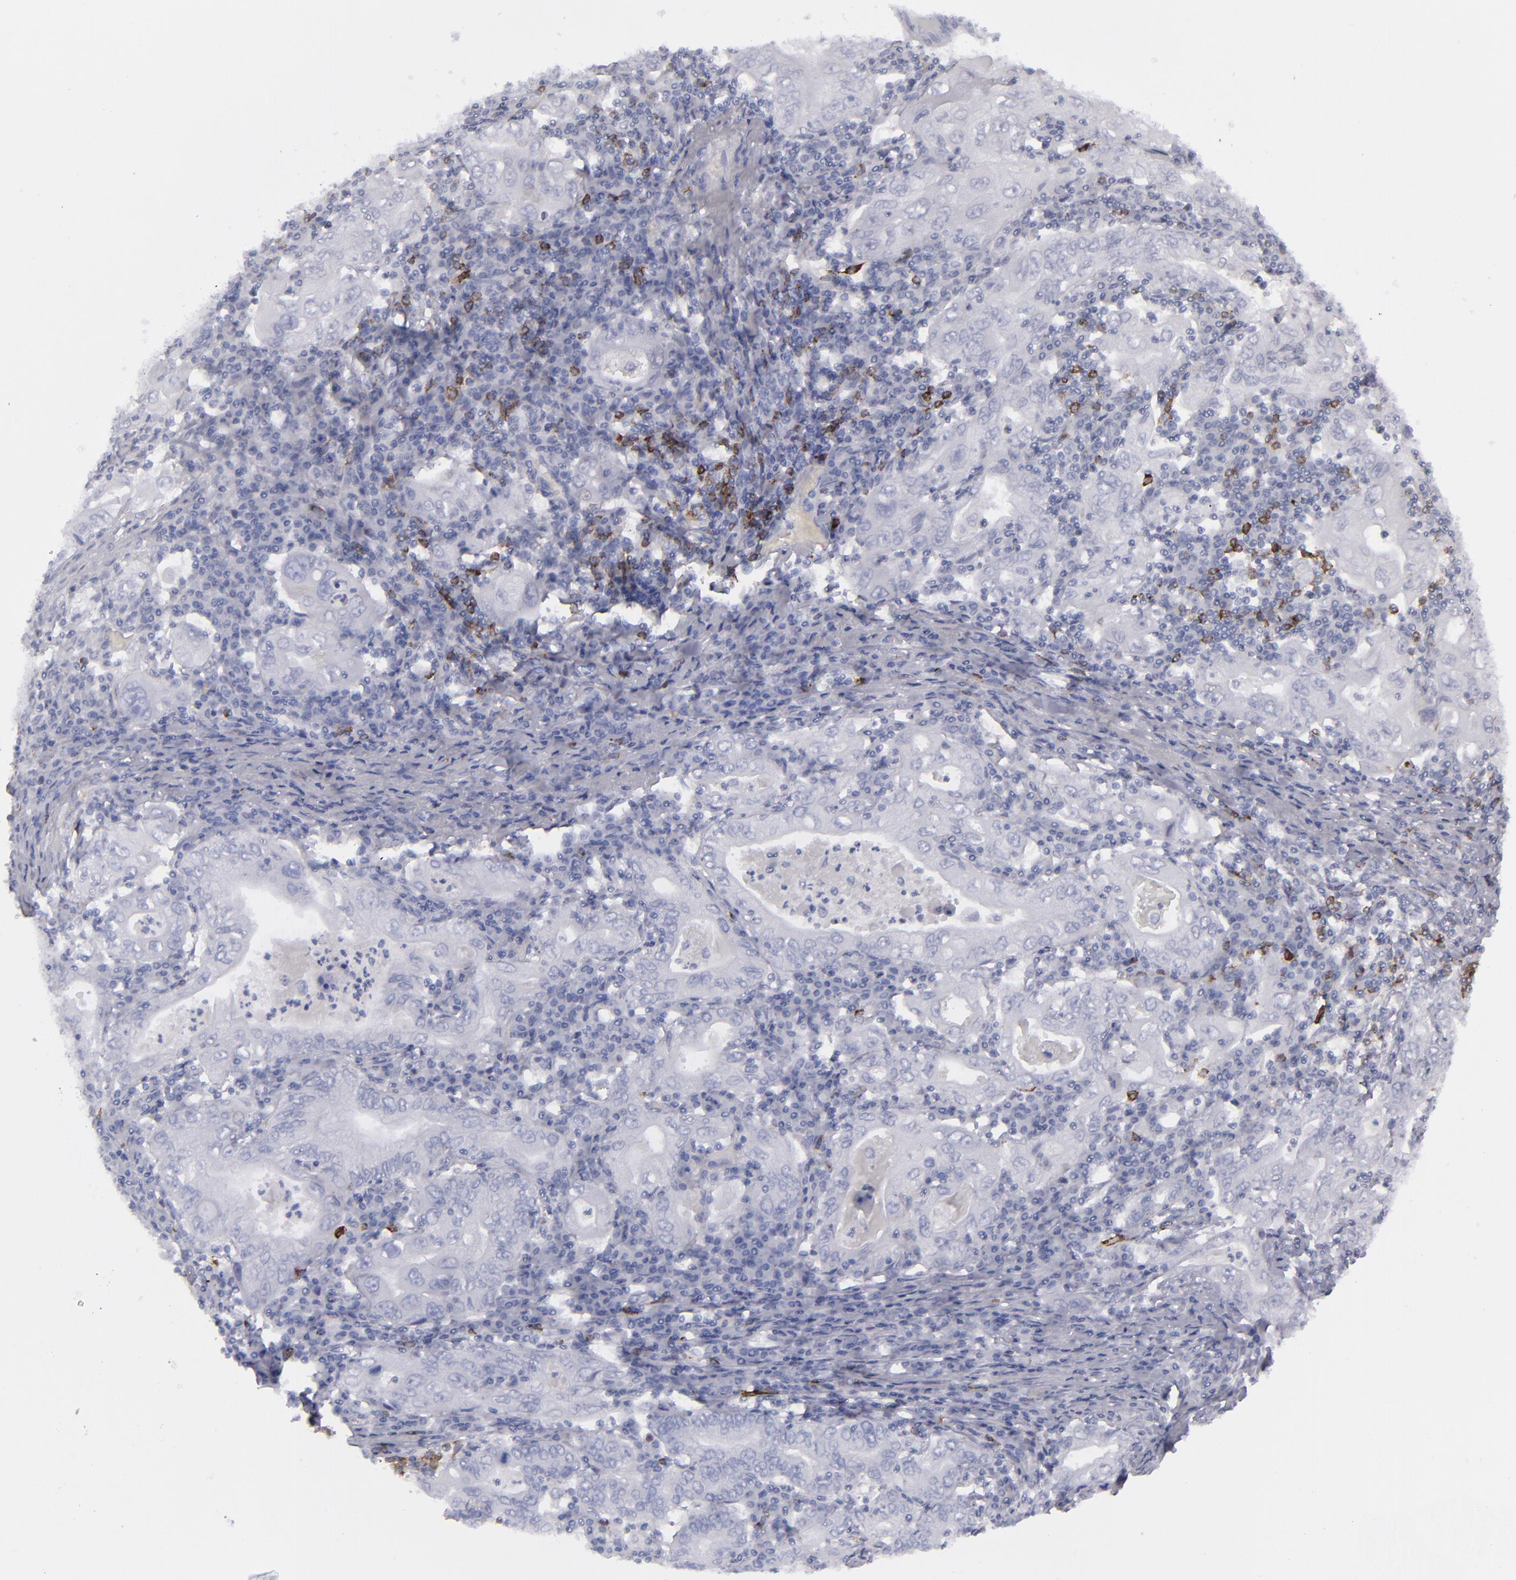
{"staining": {"intensity": "negative", "quantity": "none", "location": "none"}, "tissue": "stomach cancer", "cell_type": "Tumor cells", "image_type": "cancer", "snomed": [{"axis": "morphology", "description": "Normal tissue, NOS"}, {"axis": "morphology", "description": "Adenocarcinoma, NOS"}, {"axis": "topography", "description": "Esophagus"}, {"axis": "topography", "description": "Stomach, upper"}, {"axis": "topography", "description": "Peripheral nerve tissue"}], "caption": "IHC of human adenocarcinoma (stomach) displays no expression in tumor cells.", "gene": "CD22", "patient": {"sex": "male", "age": 62}}